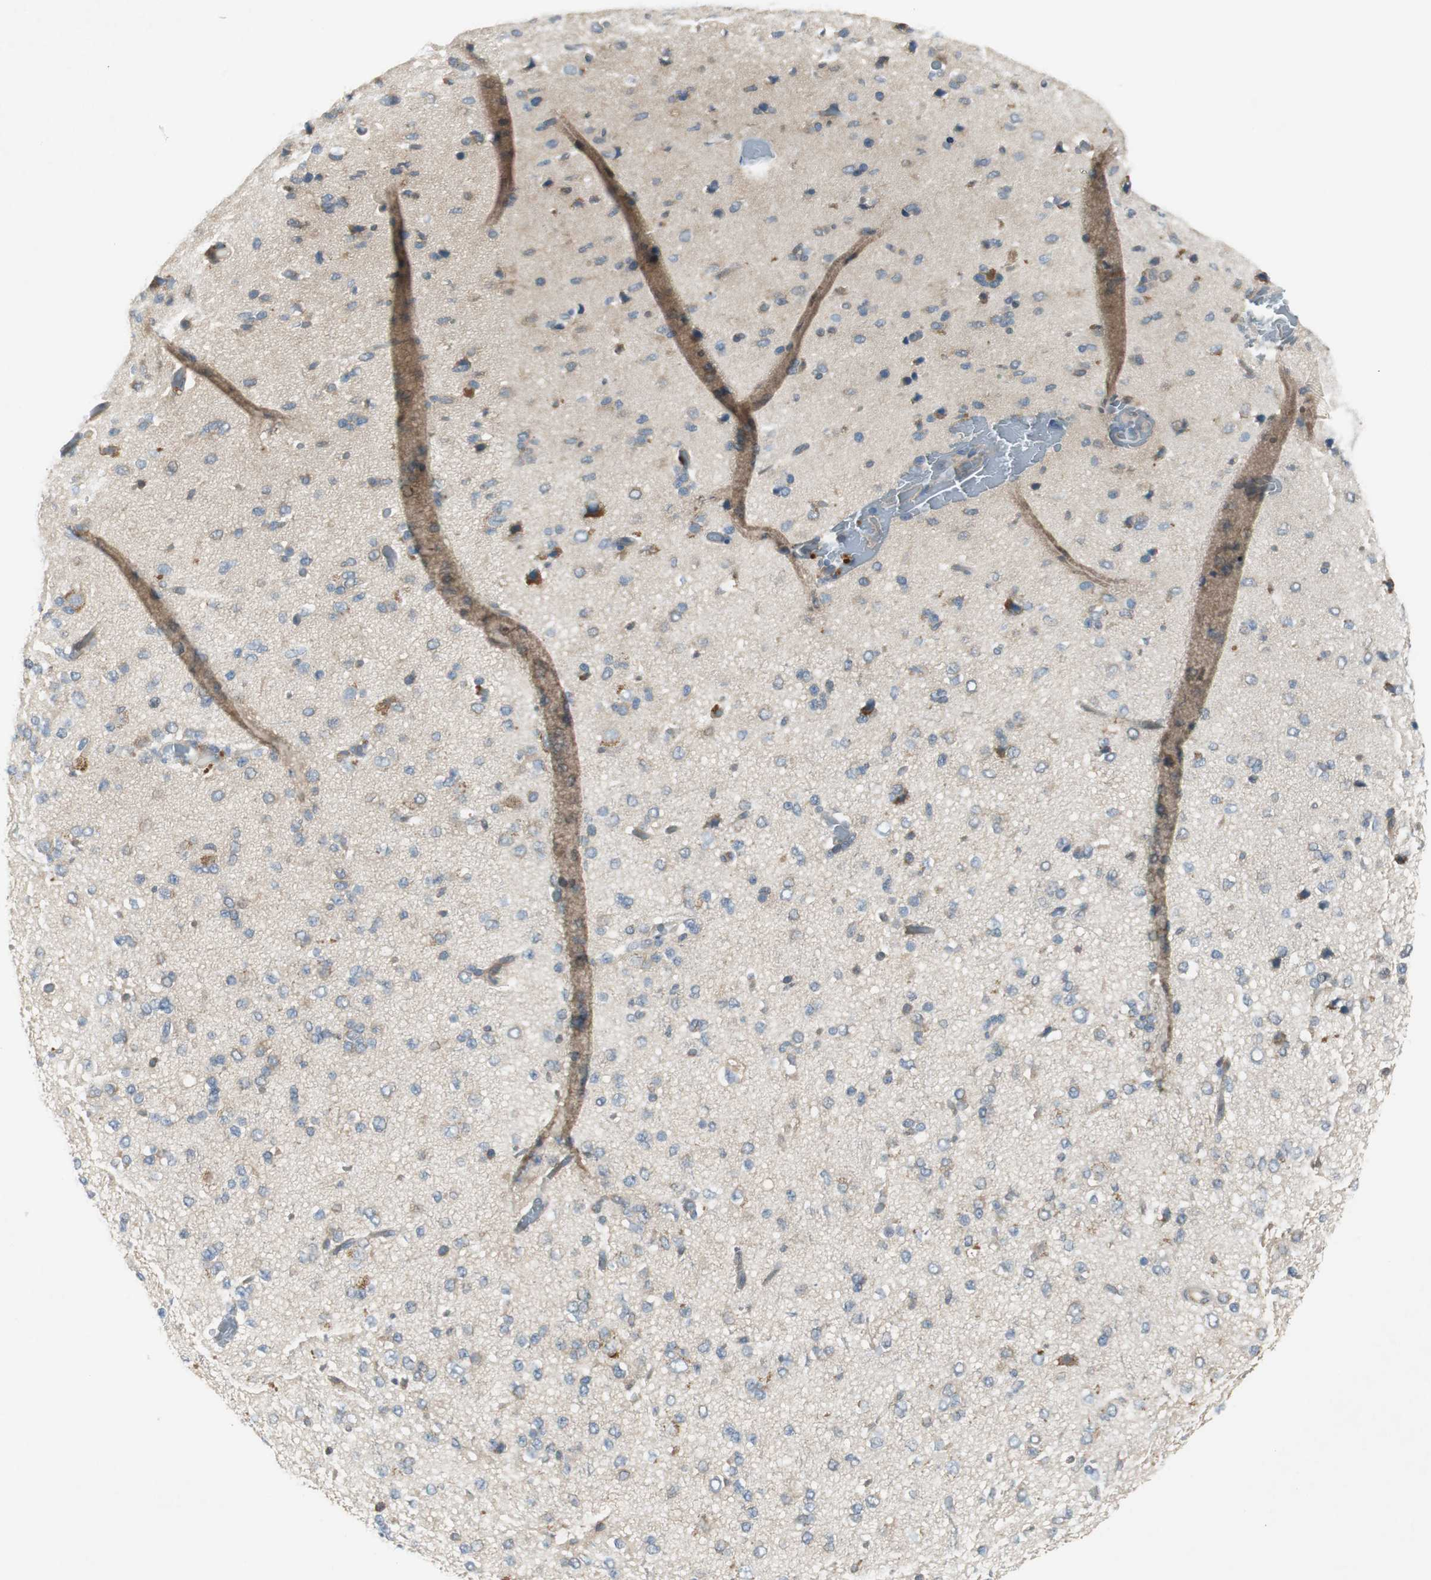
{"staining": {"intensity": "weak", "quantity": "25%-75%", "location": "cytoplasmic/membranous"}, "tissue": "glioma", "cell_type": "Tumor cells", "image_type": "cancer", "snomed": [{"axis": "morphology", "description": "Glioma, malignant, Low grade"}, {"axis": "topography", "description": "Brain"}], "caption": "Protein staining of glioma tissue demonstrates weak cytoplasmic/membranous staining in about 25%-75% of tumor cells.", "gene": "PRKAA1", "patient": {"sex": "male", "age": 42}}